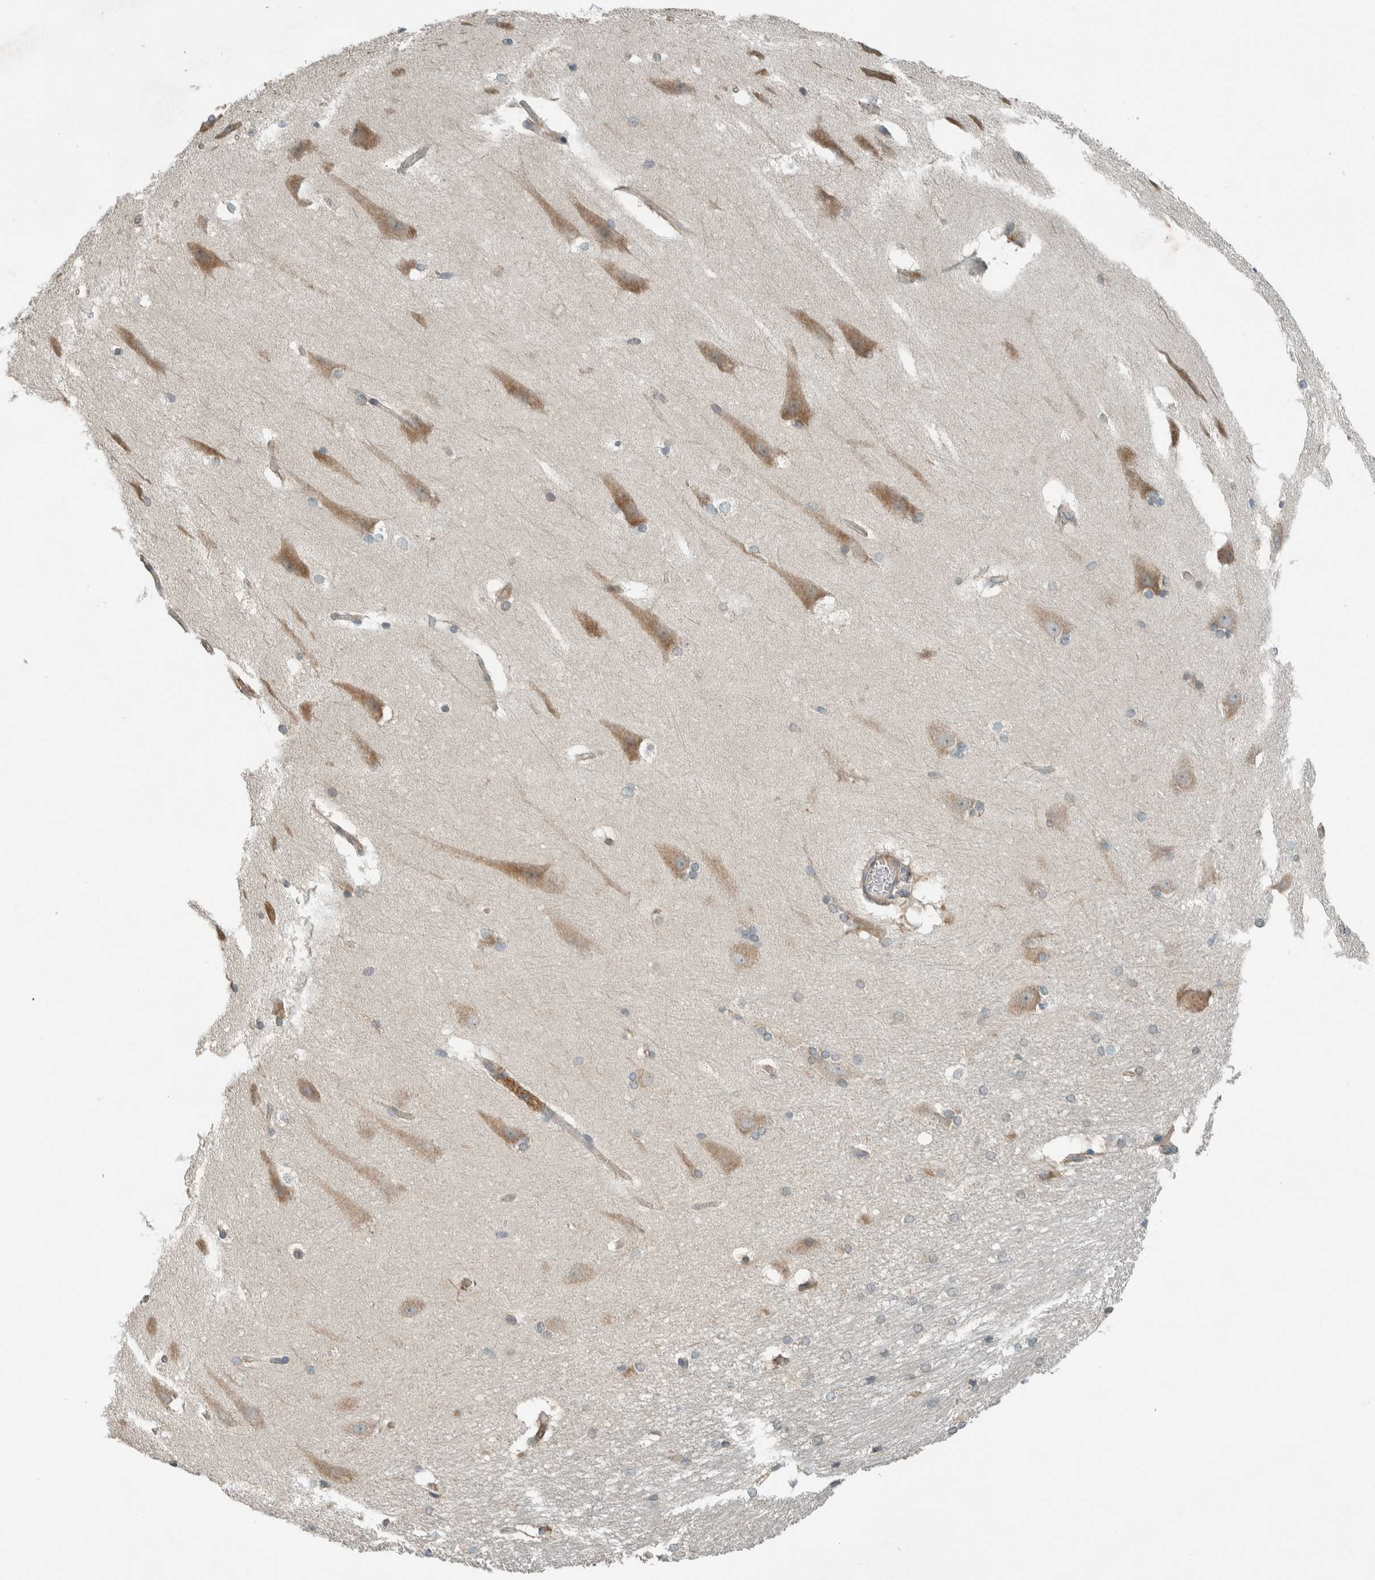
{"staining": {"intensity": "moderate", "quantity": "<25%", "location": "cytoplasmic/membranous"}, "tissue": "hippocampus", "cell_type": "Glial cells", "image_type": "normal", "snomed": [{"axis": "morphology", "description": "Normal tissue, NOS"}, {"axis": "topography", "description": "Hippocampus"}], "caption": "Immunohistochemical staining of unremarkable human hippocampus exhibits <25% levels of moderate cytoplasmic/membranous protein positivity in about <25% of glial cells.", "gene": "SEL1L", "patient": {"sex": "female", "age": 19}}